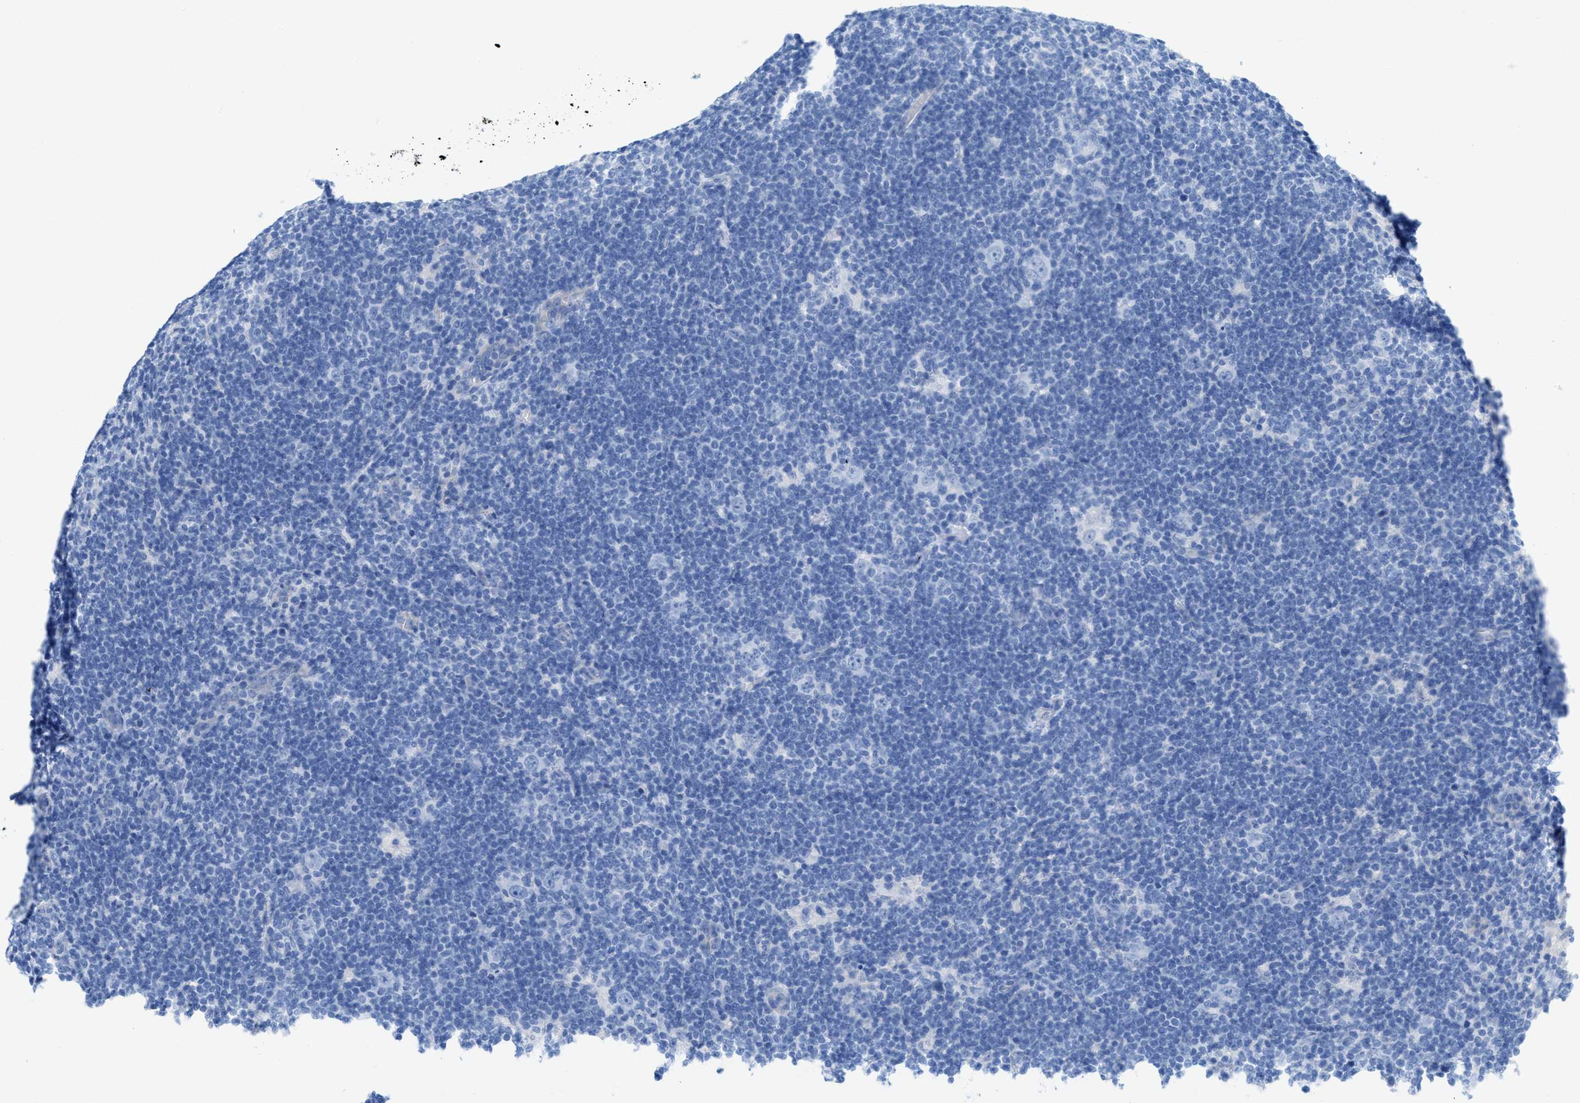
{"staining": {"intensity": "negative", "quantity": "none", "location": "none"}, "tissue": "lymphoma", "cell_type": "Tumor cells", "image_type": "cancer", "snomed": [{"axis": "morphology", "description": "Hodgkin's disease, NOS"}, {"axis": "topography", "description": "Lymph node"}], "caption": "Tumor cells are negative for brown protein staining in lymphoma.", "gene": "ANKFN1", "patient": {"sex": "female", "age": 57}}